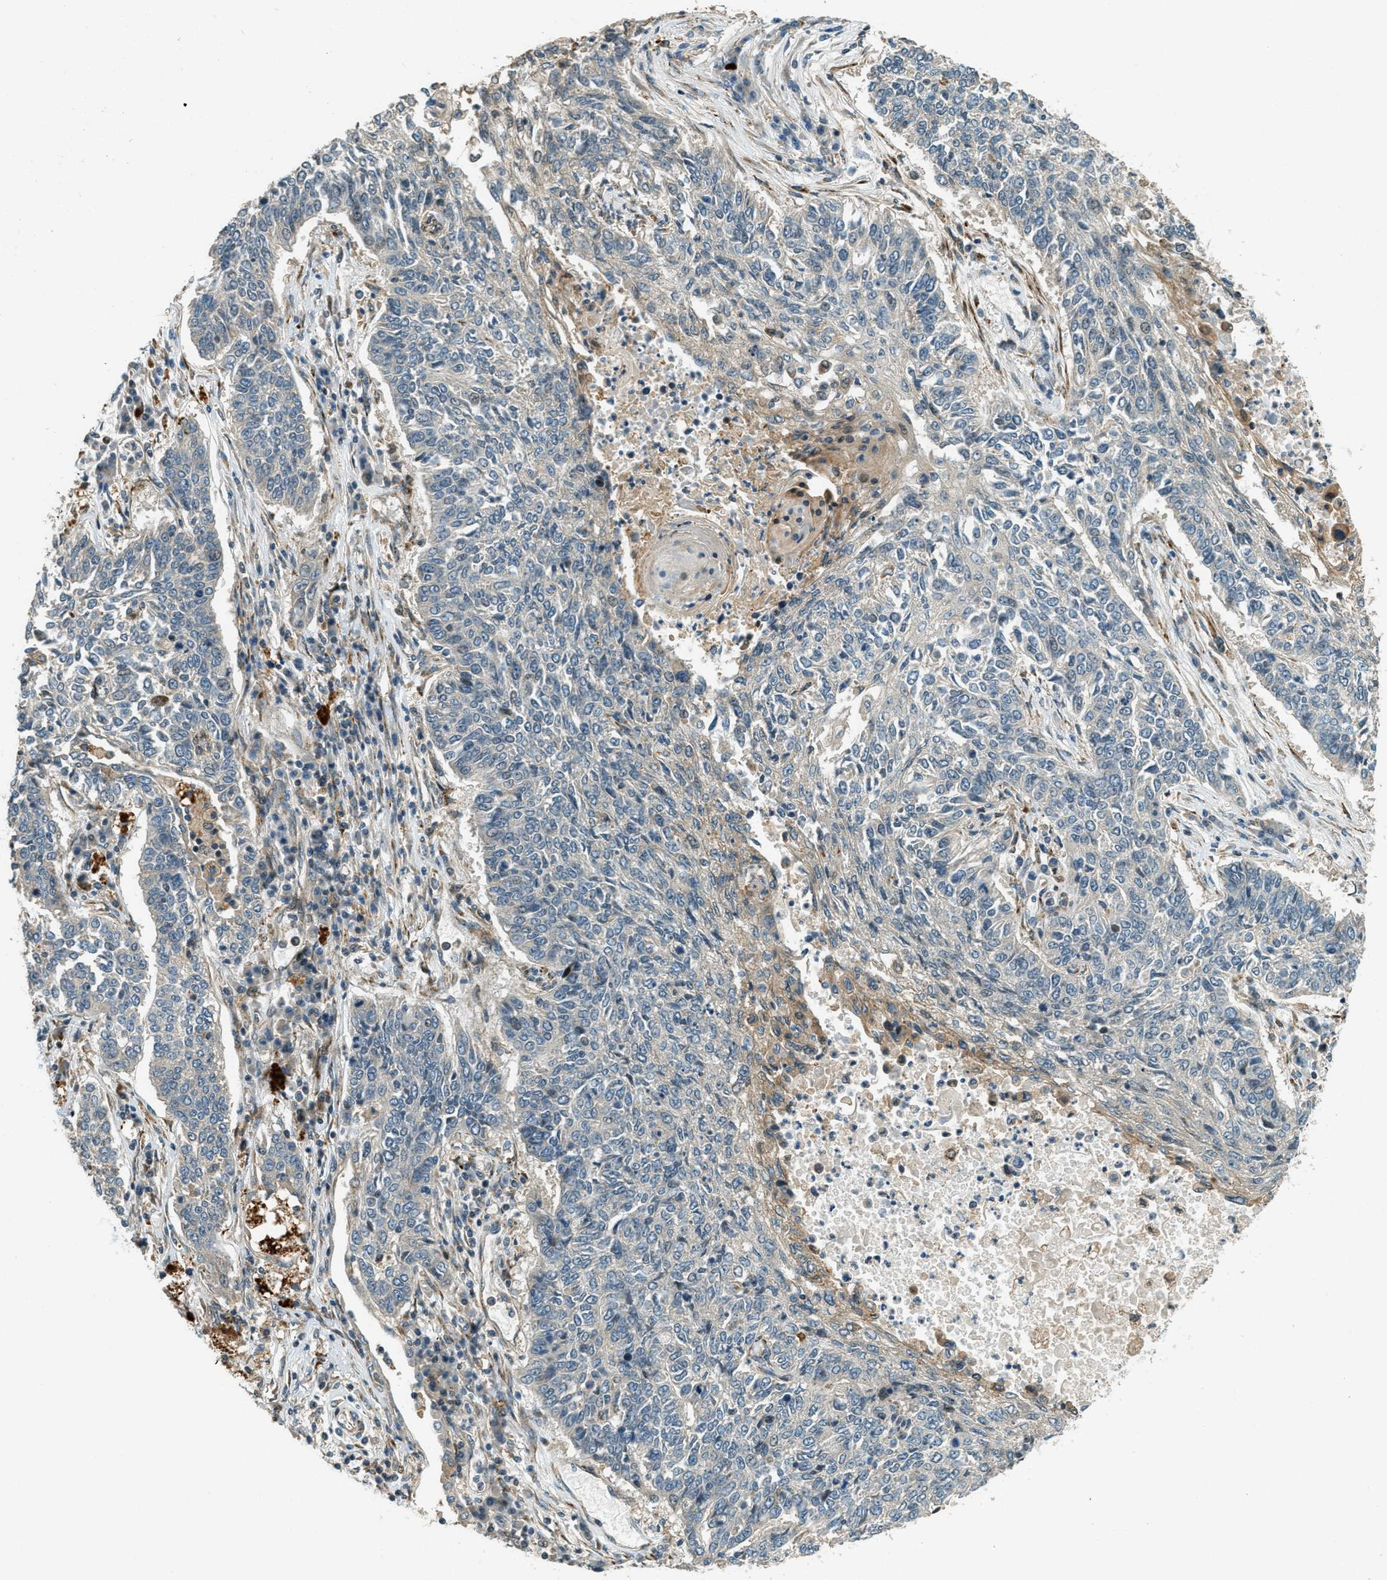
{"staining": {"intensity": "weak", "quantity": "<25%", "location": "cytoplasmic/membranous"}, "tissue": "lung cancer", "cell_type": "Tumor cells", "image_type": "cancer", "snomed": [{"axis": "morphology", "description": "Normal tissue, NOS"}, {"axis": "morphology", "description": "Squamous cell carcinoma, NOS"}, {"axis": "topography", "description": "Cartilage tissue"}, {"axis": "topography", "description": "Bronchus"}, {"axis": "topography", "description": "Lung"}], "caption": "The IHC image has no significant expression in tumor cells of squamous cell carcinoma (lung) tissue.", "gene": "PTPN23", "patient": {"sex": "female", "age": 49}}